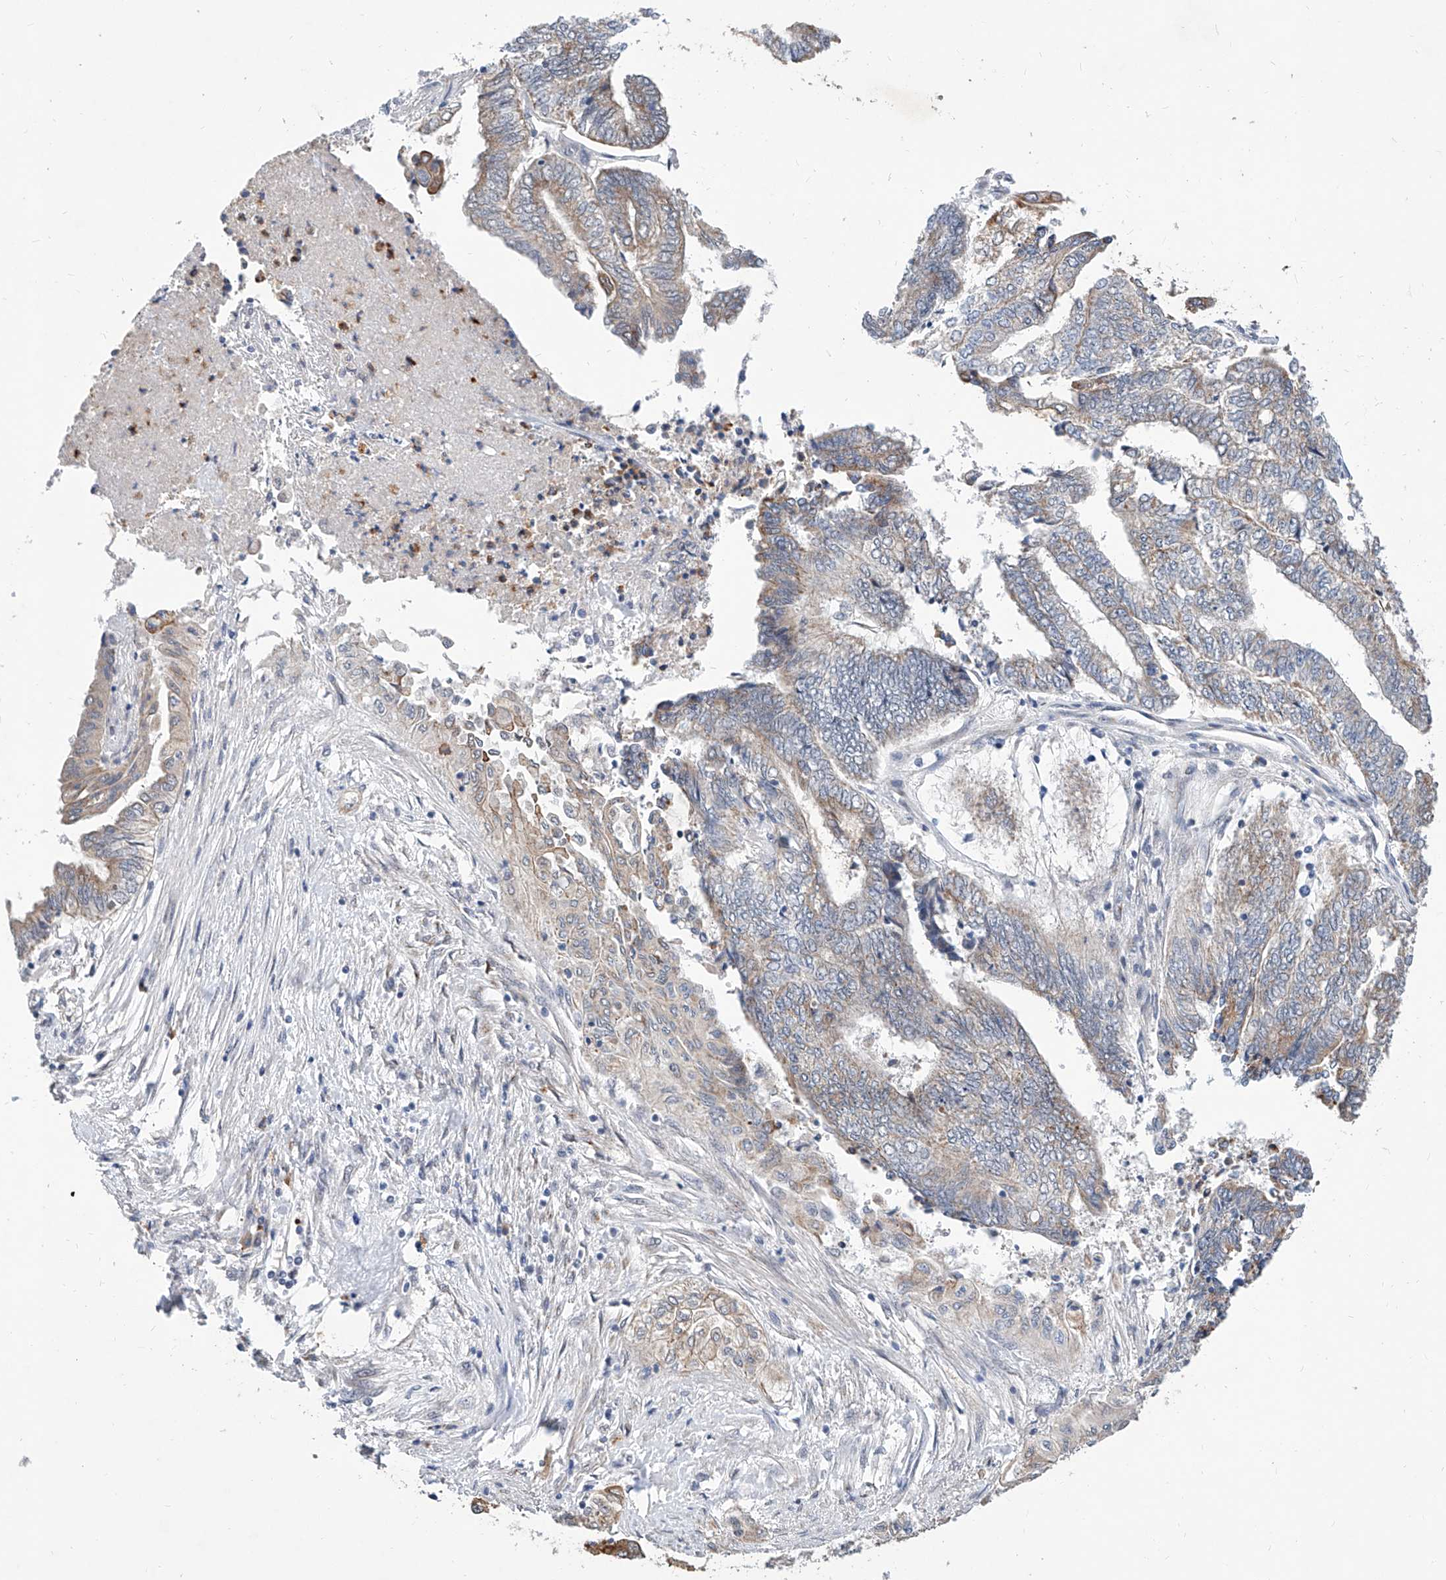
{"staining": {"intensity": "moderate", "quantity": "<25%", "location": "cytoplasmic/membranous"}, "tissue": "endometrial cancer", "cell_type": "Tumor cells", "image_type": "cancer", "snomed": [{"axis": "morphology", "description": "Adenocarcinoma, NOS"}, {"axis": "topography", "description": "Uterus"}, {"axis": "topography", "description": "Endometrium"}], "caption": "IHC histopathology image of neoplastic tissue: endometrial cancer (adenocarcinoma) stained using IHC reveals low levels of moderate protein expression localized specifically in the cytoplasmic/membranous of tumor cells, appearing as a cytoplasmic/membranous brown color.", "gene": "MFSD4B", "patient": {"sex": "female", "age": 70}}